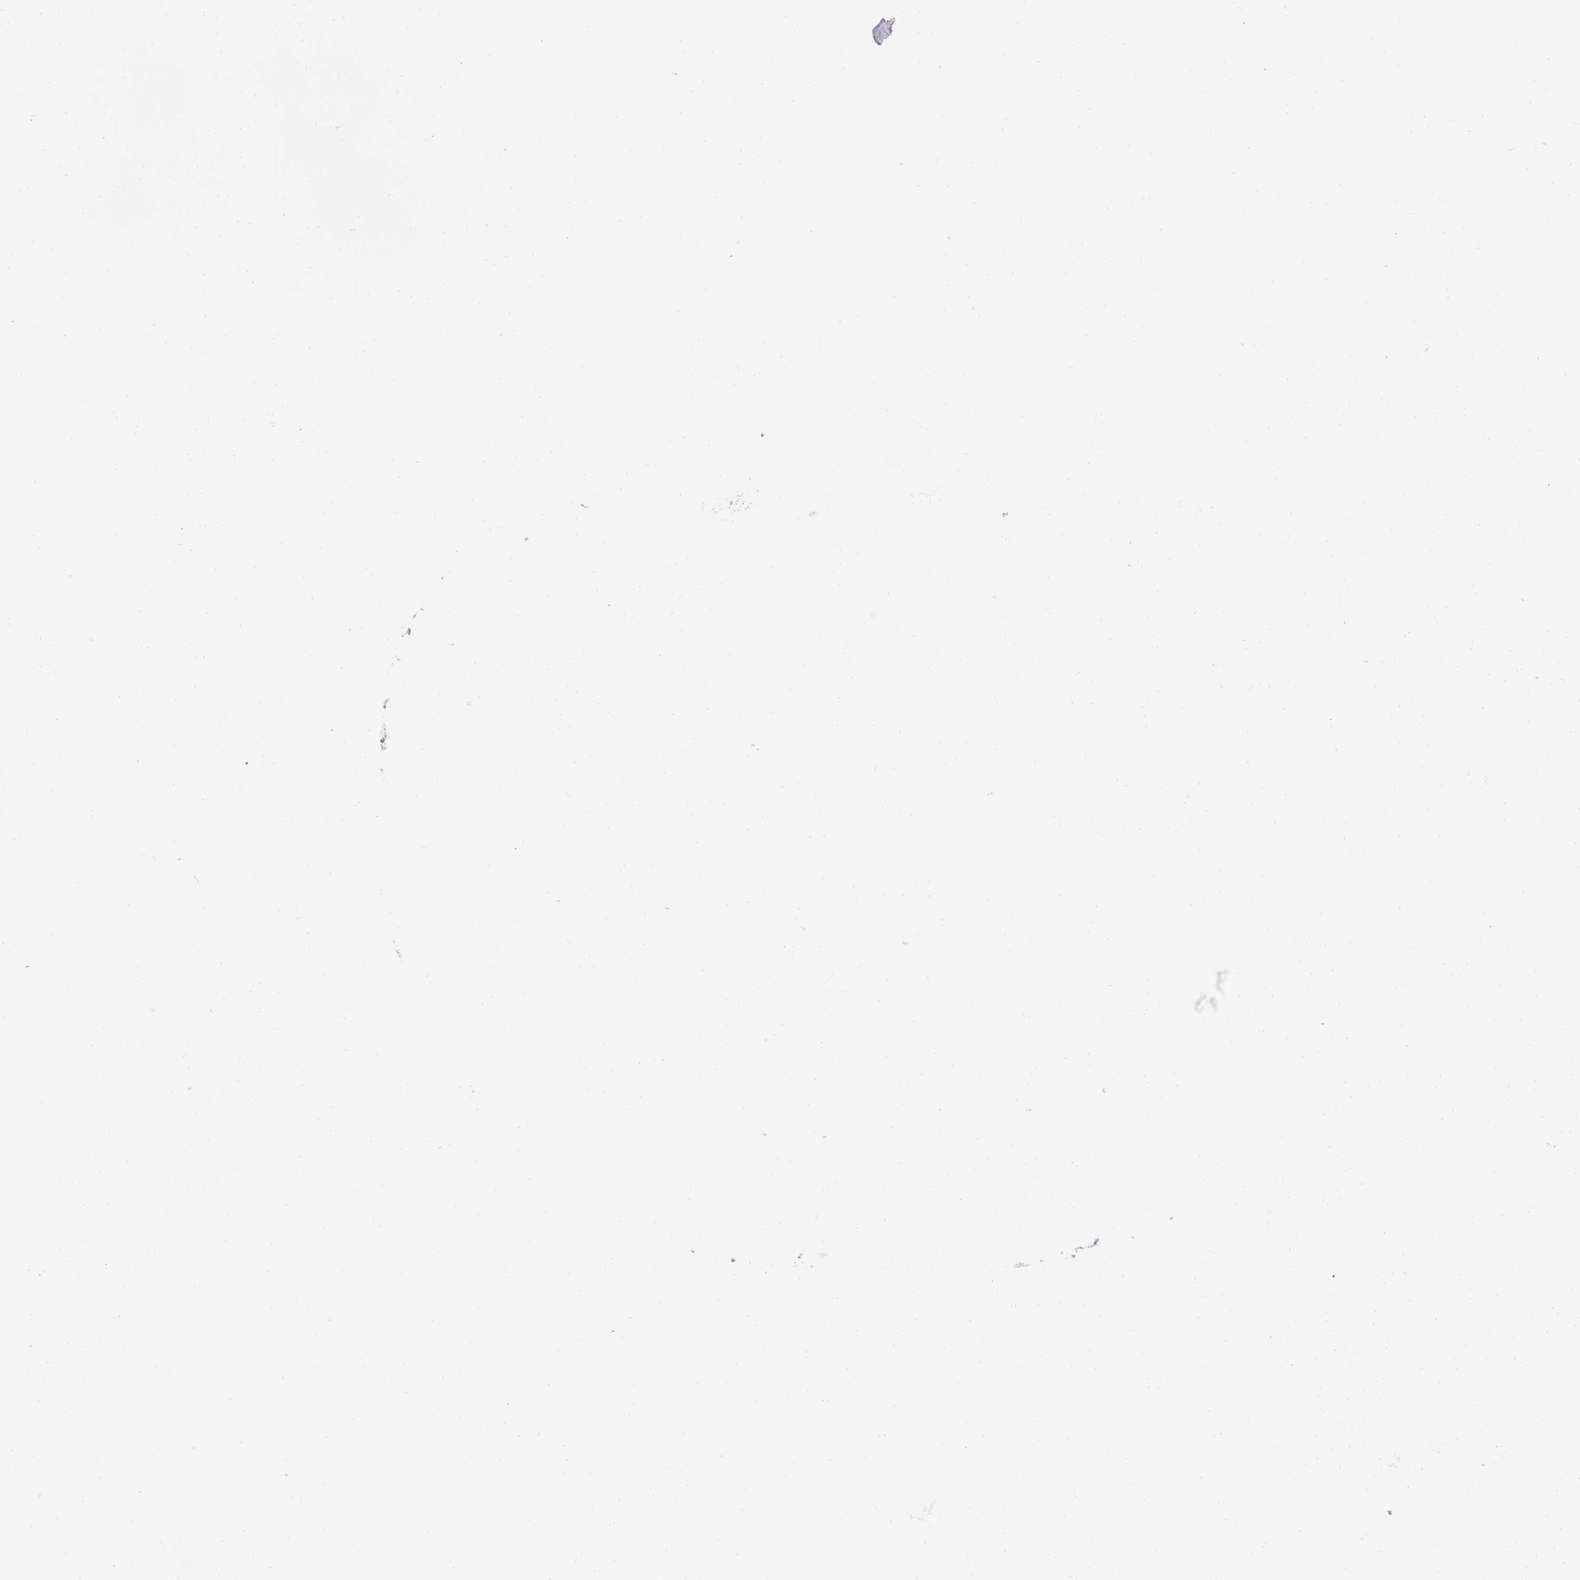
{"staining": {"intensity": "negative", "quantity": "none", "location": "none"}, "tissue": "adrenal gland", "cell_type": "Glandular cells", "image_type": "normal", "snomed": [{"axis": "morphology", "description": "Normal tissue, NOS"}, {"axis": "topography", "description": "Adrenal gland"}], "caption": "The image displays no significant expression in glandular cells of adrenal gland. (Stains: DAB immunohistochemistry with hematoxylin counter stain, Microscopy: brightfield microscopy at high magnification).", "gene": "INS", "patient": {"sex": "female", "age": 70}}